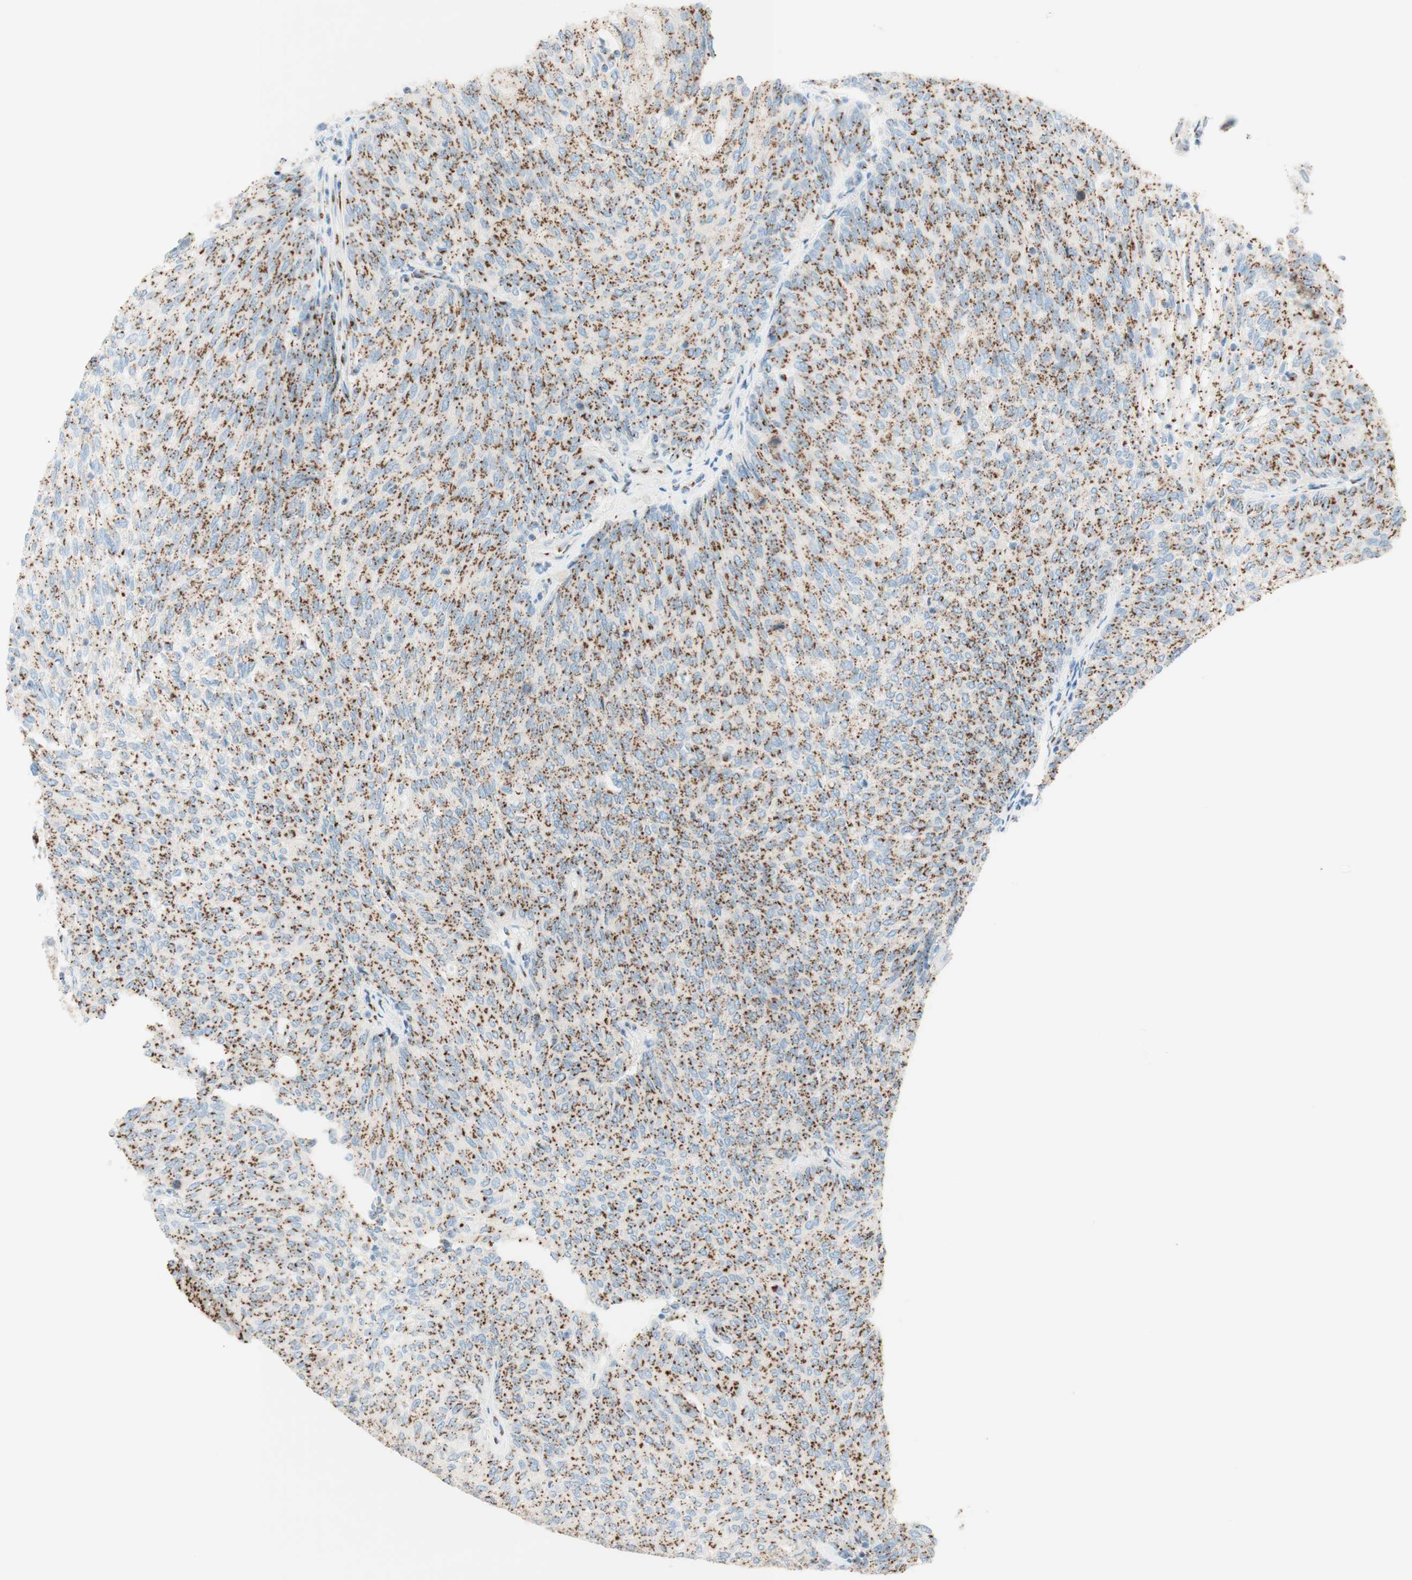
{"staining": {"intensity": "strong", "quantity": ">75%", "location": "cytoplasmic/membranous"}, "tissue": "urothelial cancer", "cell_type": "Tumor cells", "image_type": "cancer", "snomed": [{"axis": "morphology", "description": "Urothelial carcinoma, Low grade"}, {"axis": "topography", "description": "Urinary bladder"}], "caption": "Immunohistochemical staining of human urothelial carcinoma (low-grade) displays high levels of strong cytoplasmic/membranous expression in about >75% of tumor cells.", "gene": "GOLGB1", "patient": {"sex": "female", "age": 79}}